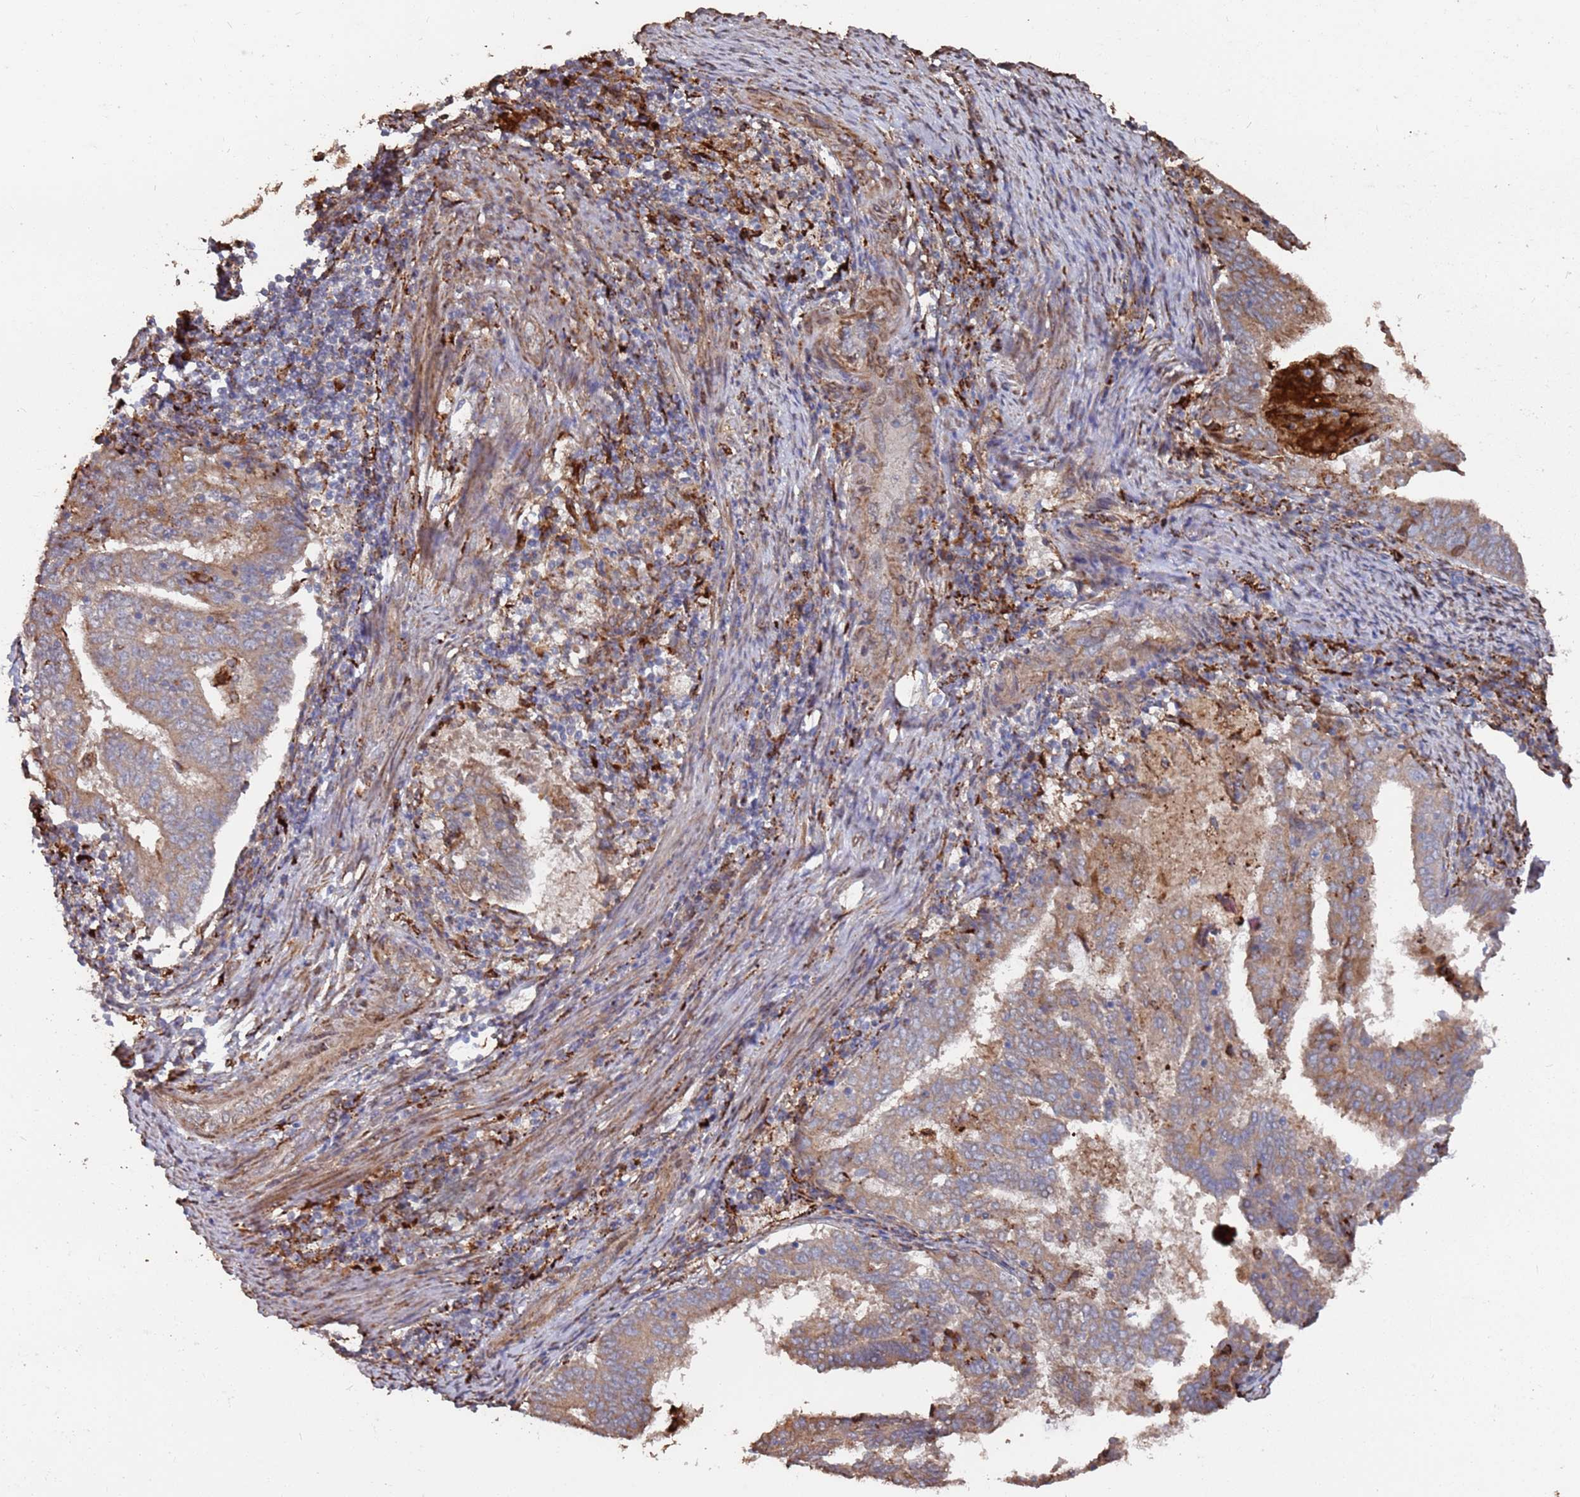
{"staining": {"intensity": "weak", "quantity": "25%-75%", "location": "cytoplasmic/membranous"}, "tissue": "endometrial cancer", "cell_type": "Tumor cells", "image_type": "cancer", "snomed": [{"axis": "morphology", "description": "Adenocarcinoma, NOS"}, {"axis": "topography", "description": "Endometrium"}], "caption": "Tumor cells exhibit low levels of weak cytoplasmic/membranous staining in about 25%-75% of cells in endometrial adenocarcinoma.", "gene": "LACC1", "patient": {"sex": "female", "age": 80}}